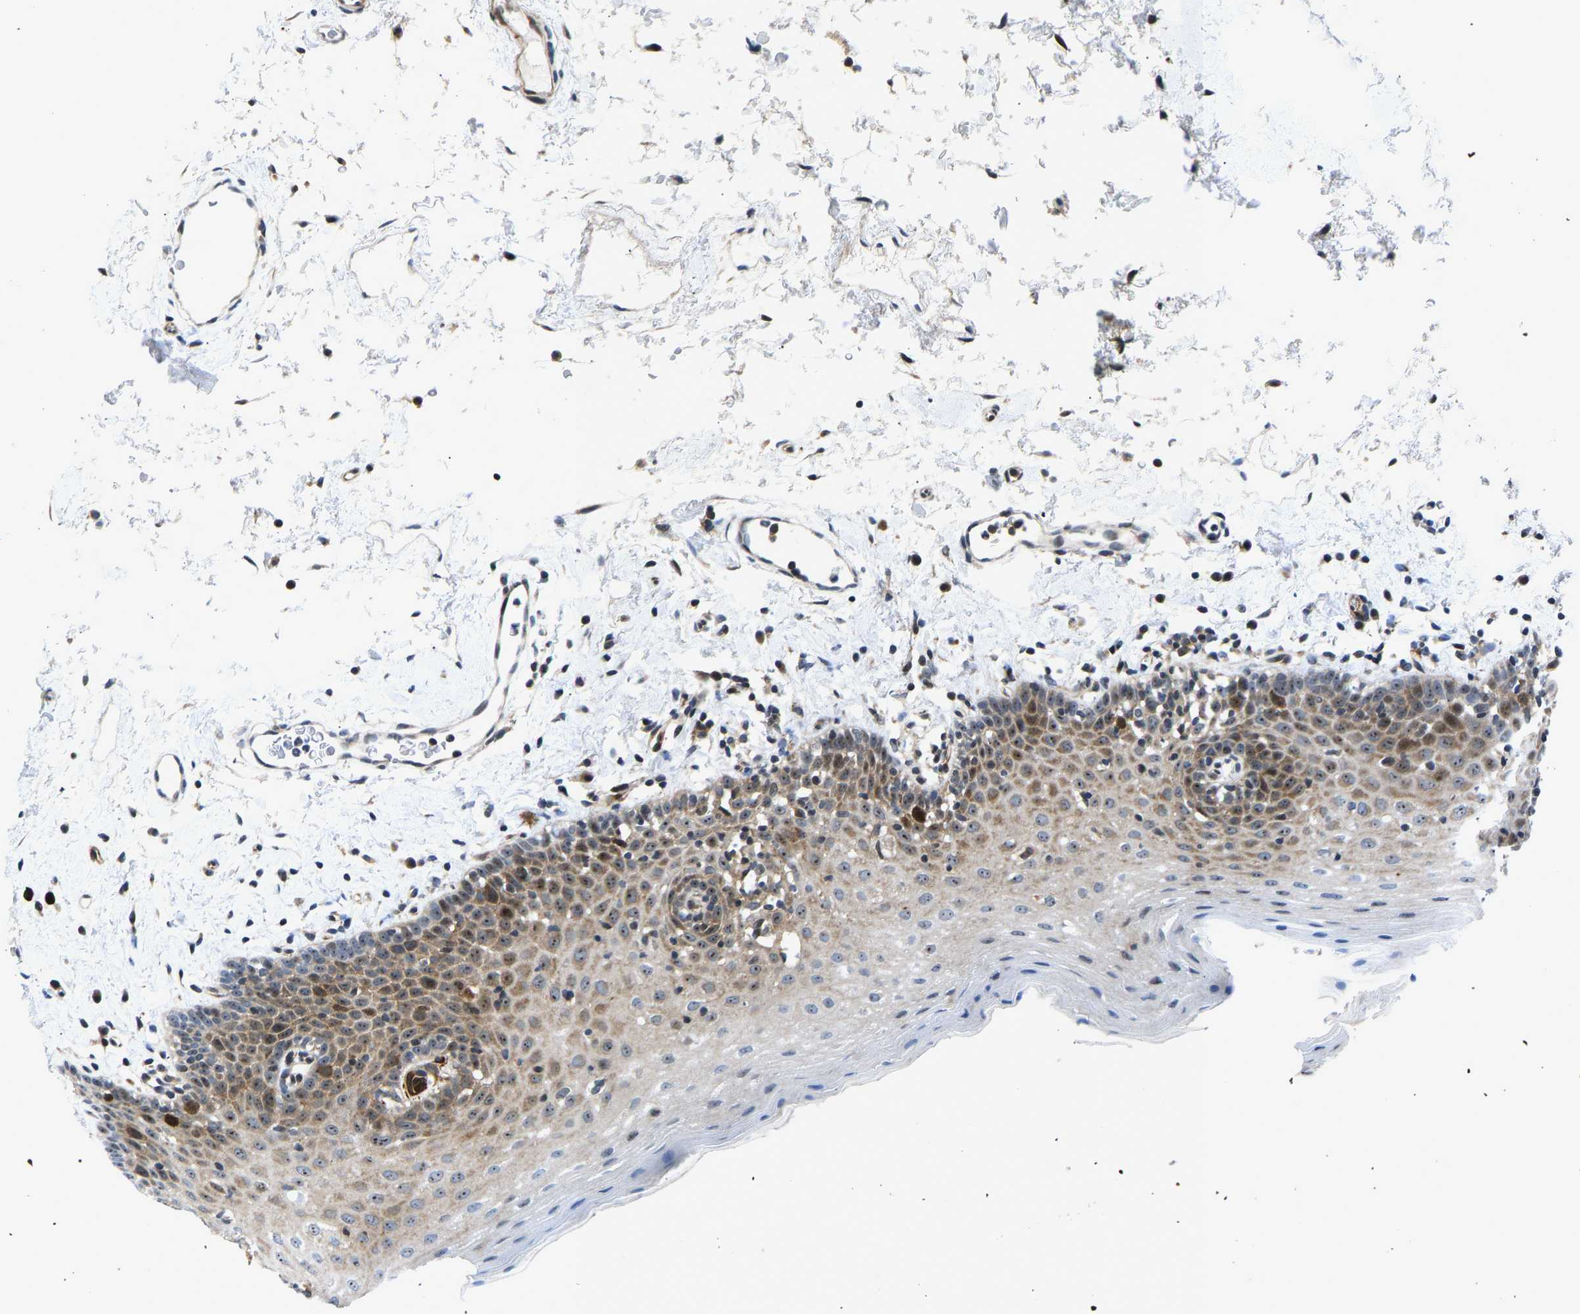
{"staining": {"intensity": "moderate", "quantity": "25%-75%", "location": "cytoplasmic/membranous,nuclear"}, "tissue": "oral mucosa", "cell_type": "Squamous epithelial cells", "image_type": "normal", "snomed": [{"axis": "morphology", "description": "Normal tissue, NOS"}, {"axis": "topography", "description": "Oral tissue"}], "caption": "A high-resolution micrograph shows immunohistochemistry staining of benign oral mucosa, which displays moderate cytoplasmic/membranous,nuclear staining in about 25%-75% of squamous epithelial cells.", "gene": "RESF1", "patient": {"sex": "male", "age": 66}}